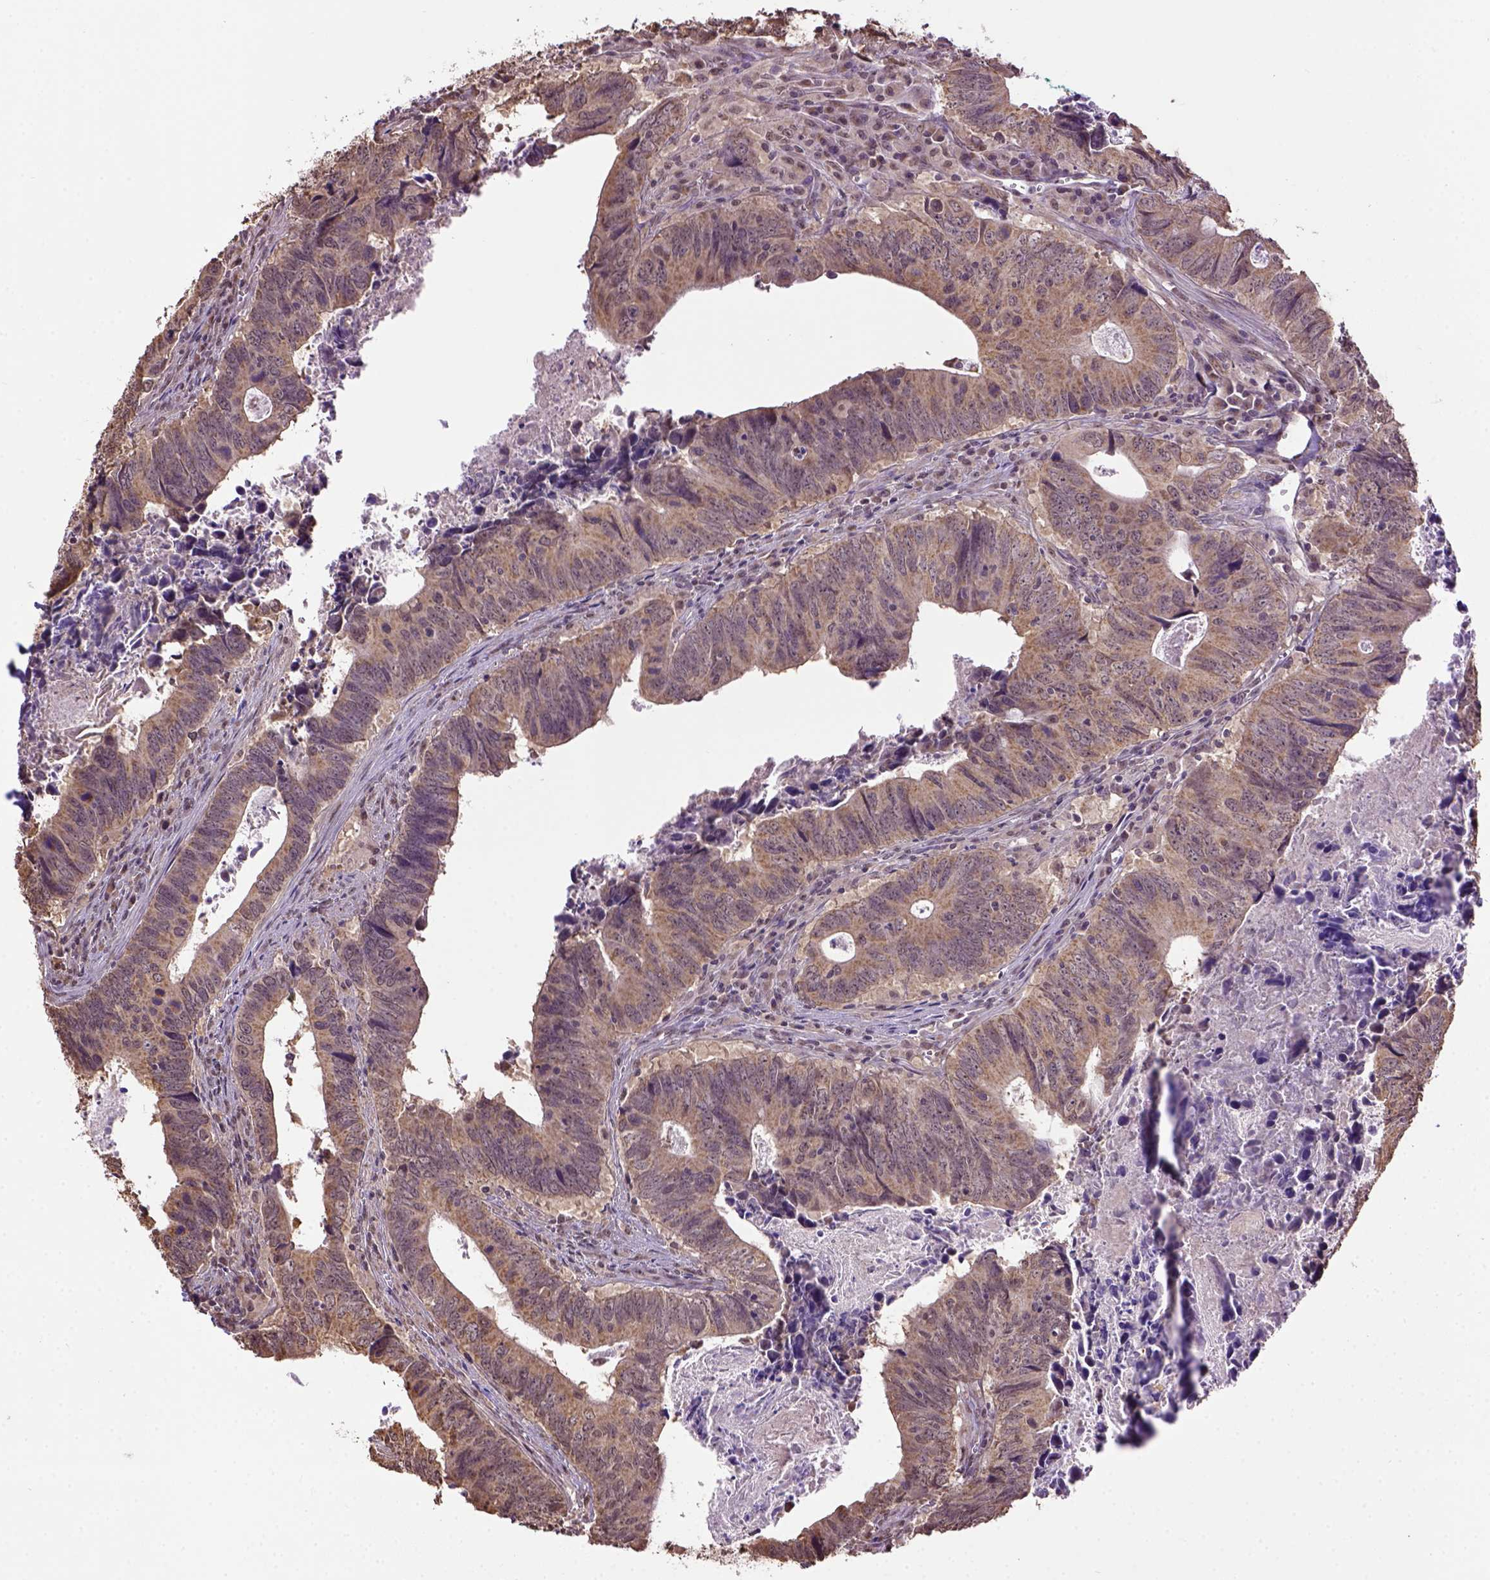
{"staining": {"intensity": "weak", "quantity": ">75%", "location": "cytoplasmic/membranous"}, "tissue": "colorectal cancer", "cell_type": "Tumor cells", "image_type": "cancer", "snomed": [{"axis": "morphology", "description": "Adenocarcinoma, NOS"}, {"axis": "topography", "description": "Colon"}], "caption": "A low amount of weak cytoplasmic/membranous expression is appreciated in approximately >75% of tumor cells in adenocarcinoma (colorectal) tissue.", "gene": "WDR17", "patient": {"sex": "female", "age": 82}}